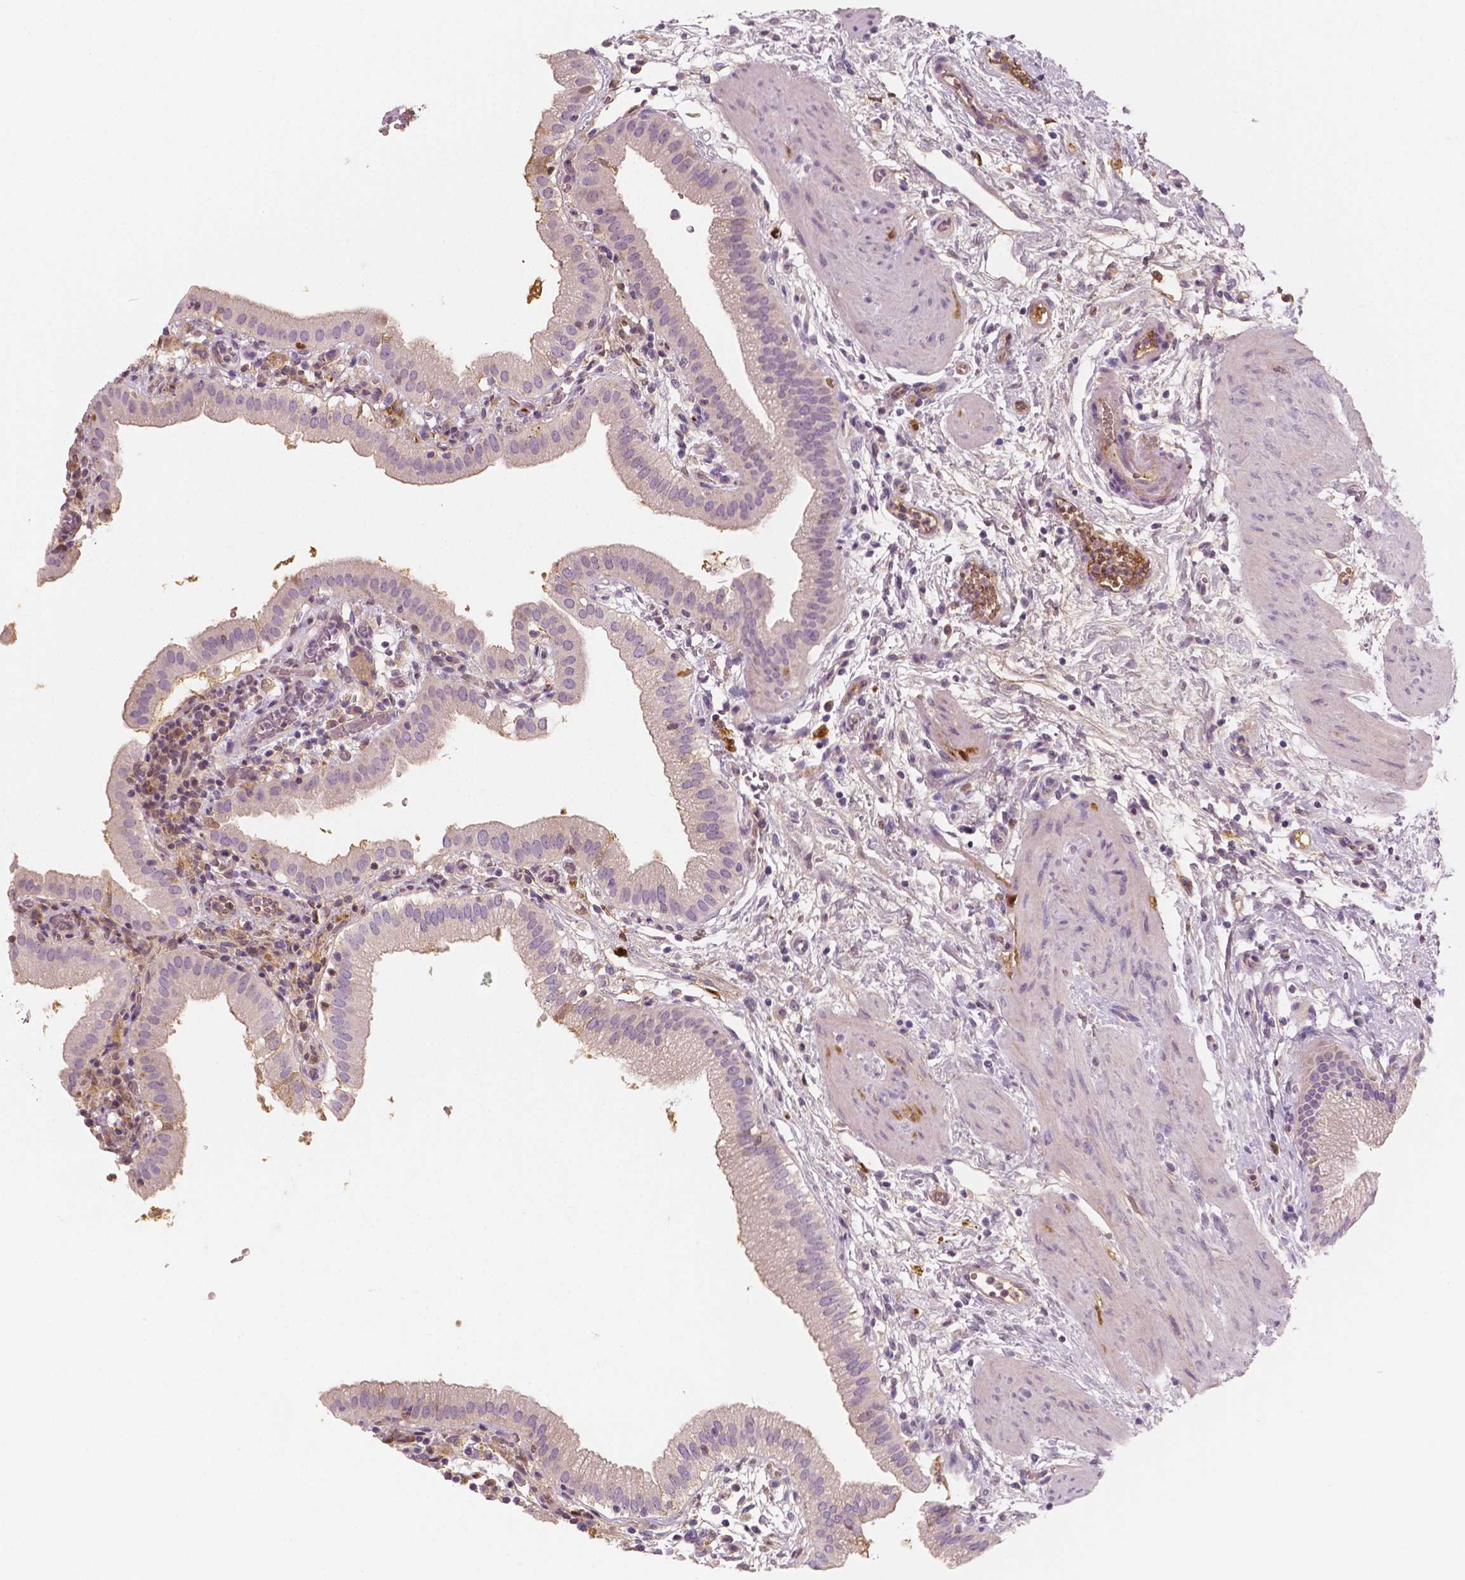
{"staining": {"intensity": "negative", "quantity": "none", "location": "none"}, "tissue": "gallbladder", "cell_type": "Glandular cells", "image_type": "normal", "snomed": [{"axis": "morphology", "description": "Normal tissue, NOS"}, {"axis": "topography", "description": "Gallbladder"}], "caption": "Gallbladder stained for a protein using immunohistochemistry shows no positivity glandular cells.", "gene": "APOA4", "patient": {"sex": "female", "age": 65}}